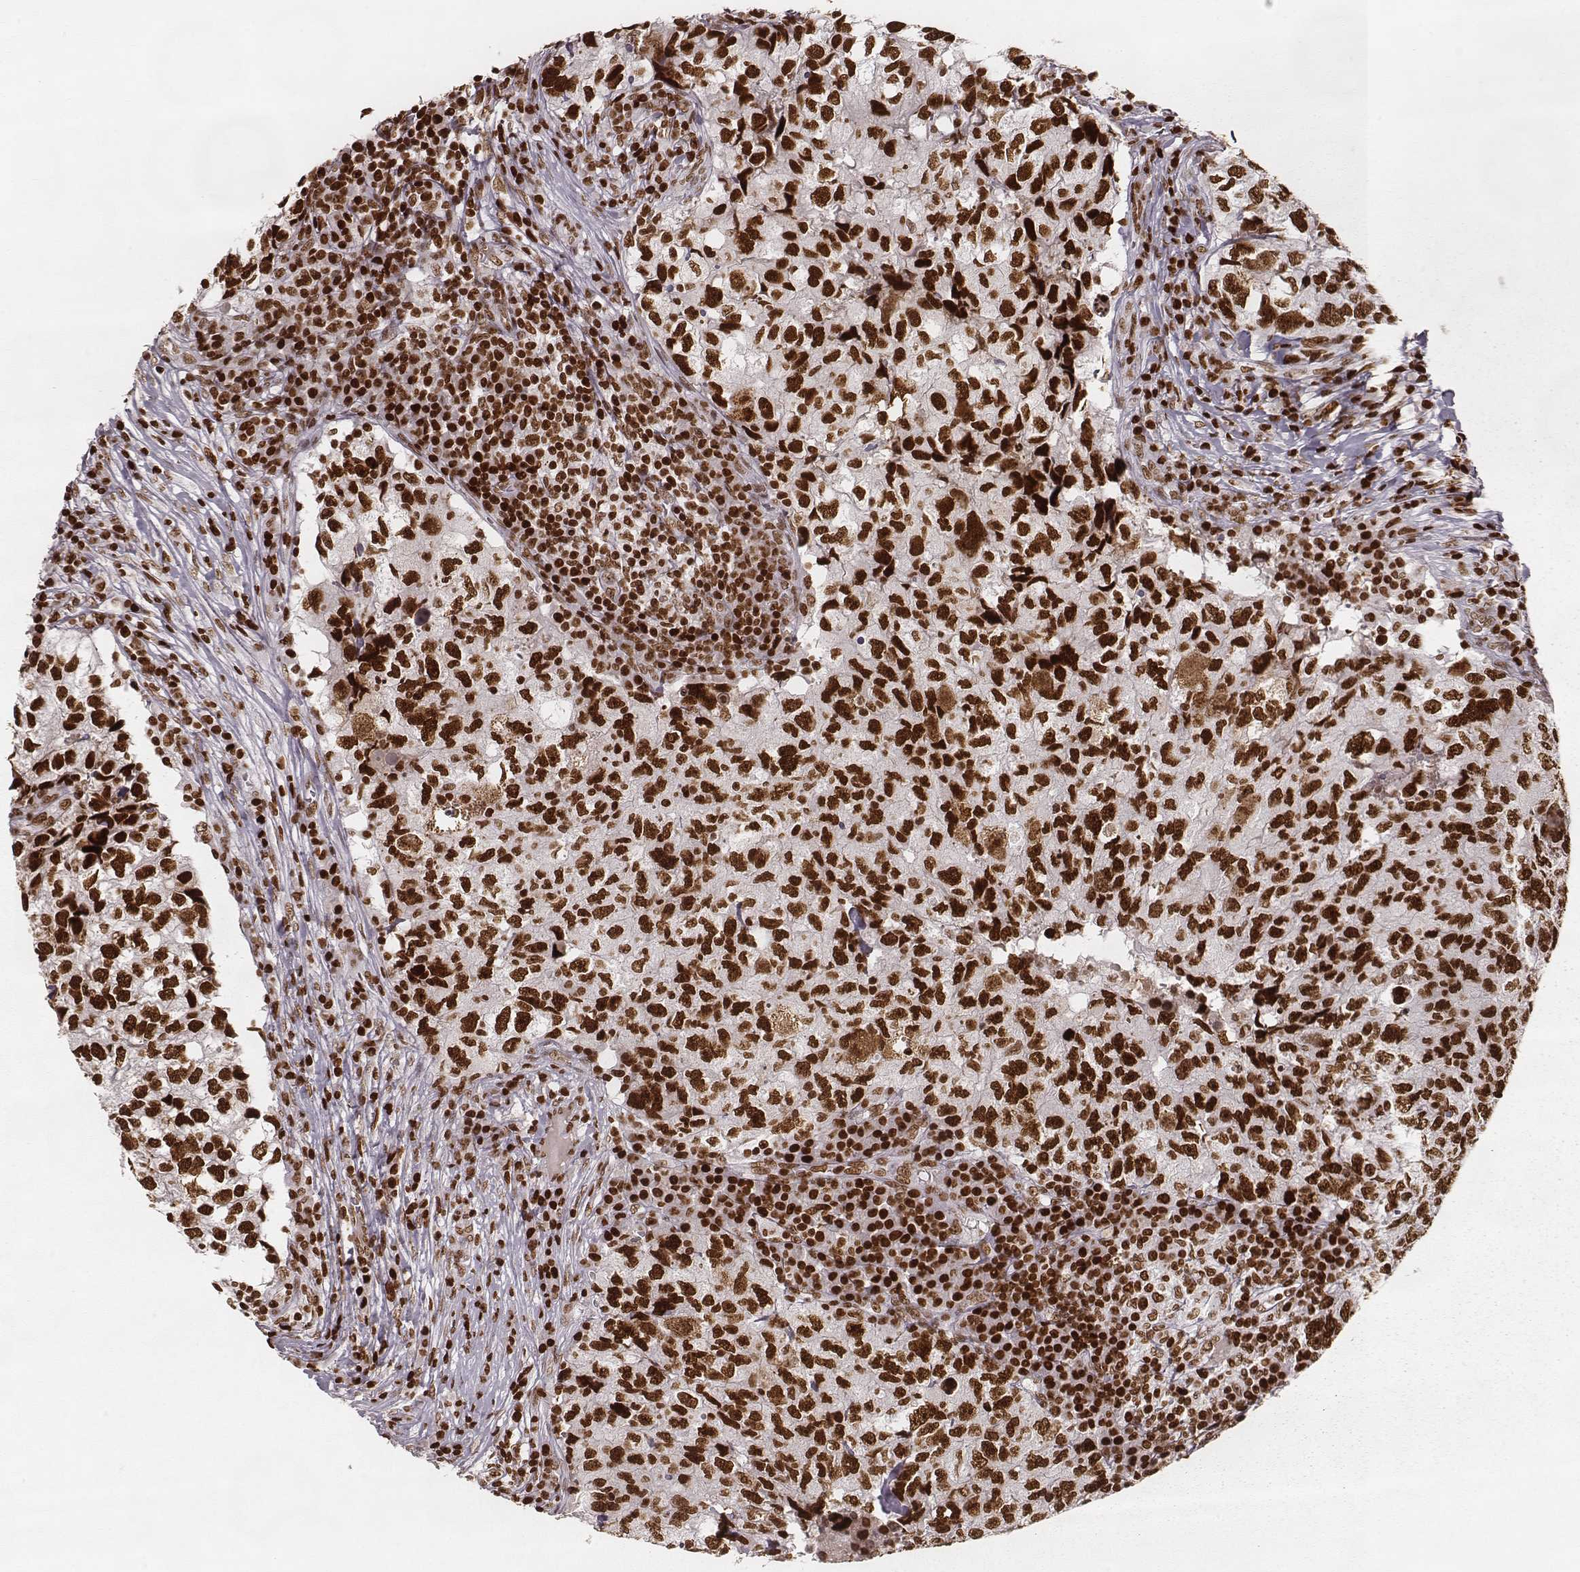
{"staining": {"intensity": "strong", "quantity": ">75%", "location": "nuclear"}, "tissue": "breast cancer", "cell_type": "Tumor cells", "image_type": "cancer", "snomed": [{"axis": "morphology", "description": "Duct carcinoma"}, {"axis": "topography", "description": "Breast"}], "caption": "A brown stain labels strong nuclear positivity of a protein in human breast intraductal carcinoma tumor cells.", "gene": "PARP1", "patient": {"sex": "female", "age": 30}}